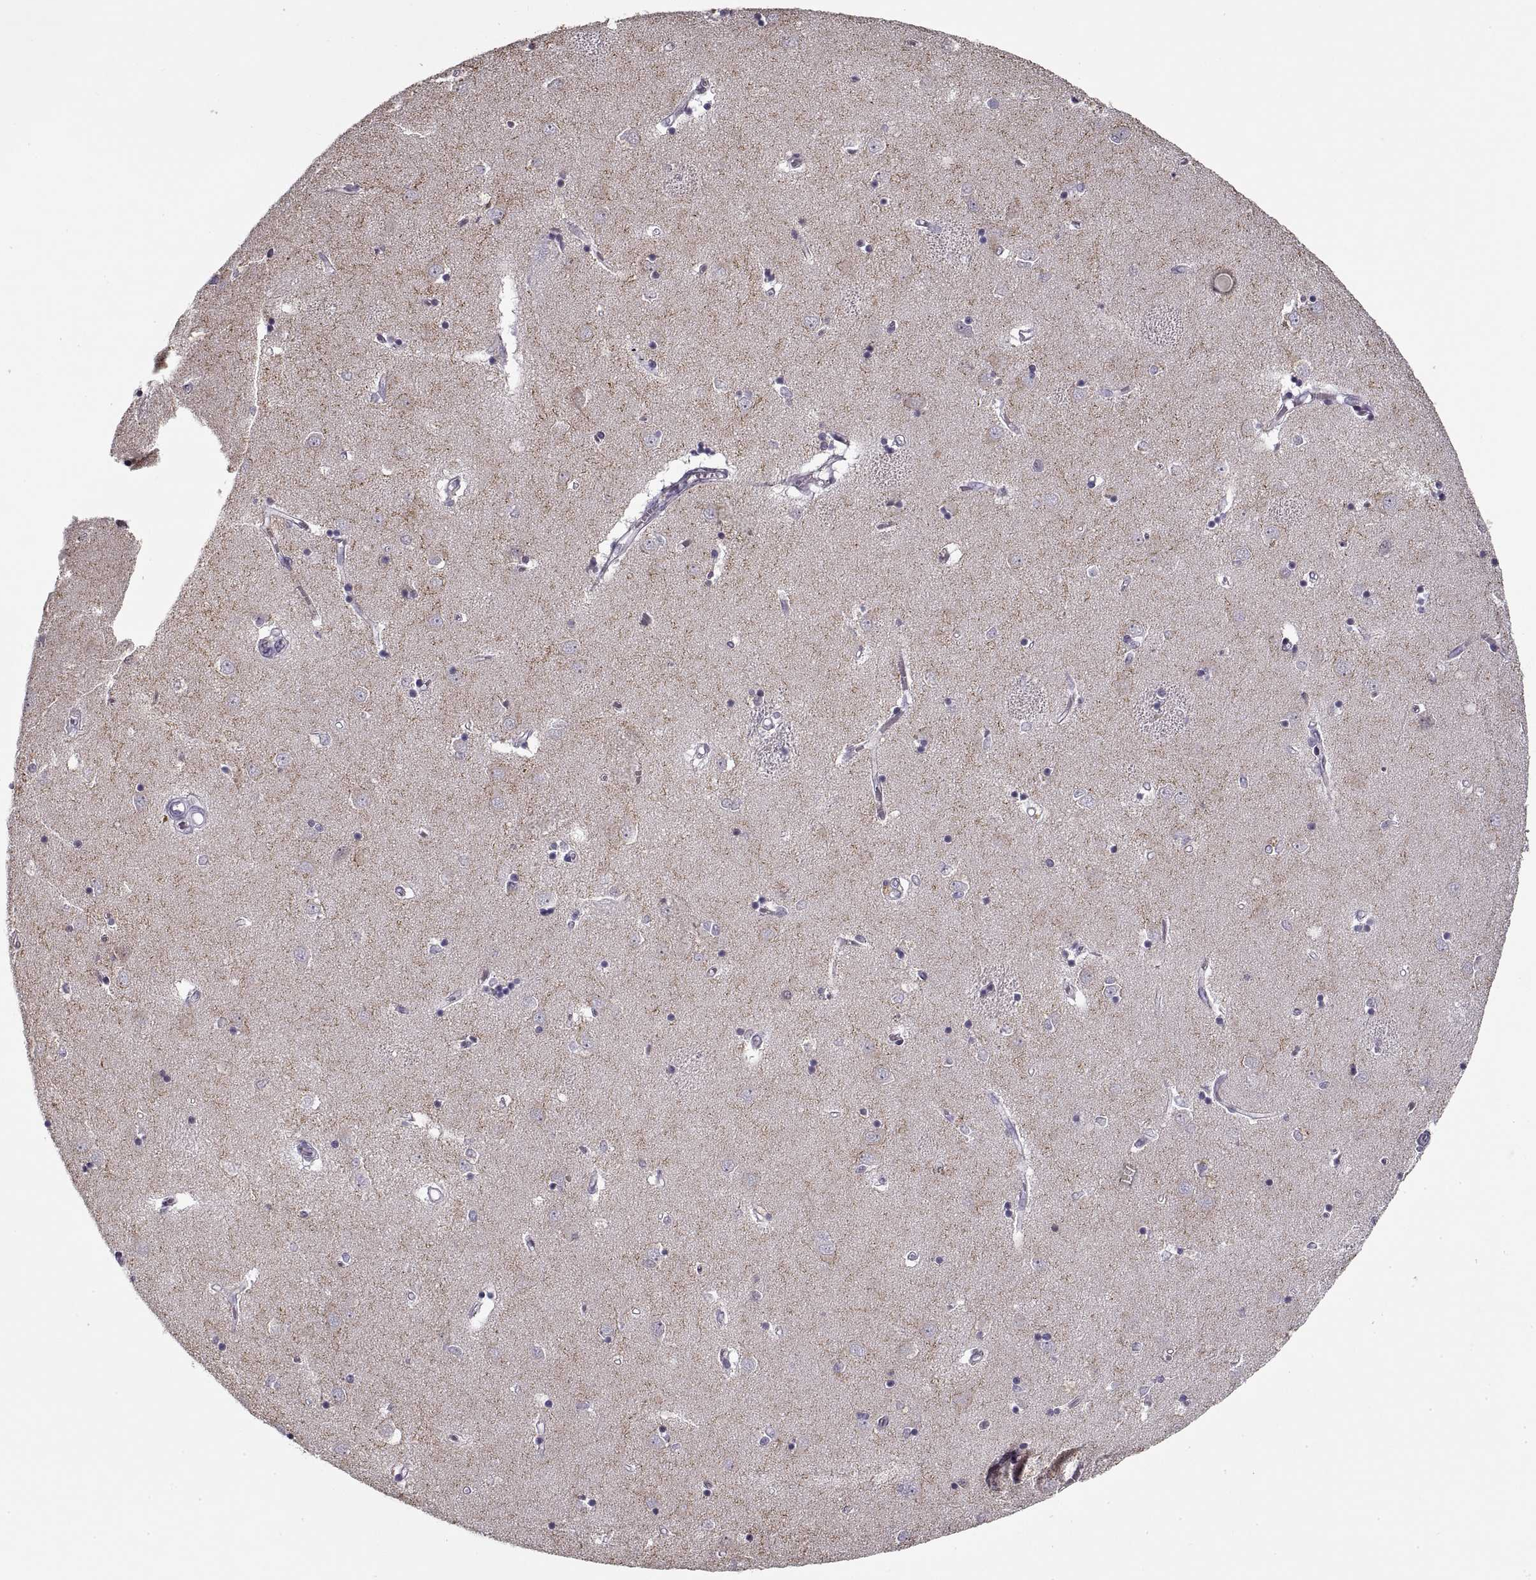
{"staining": {"intensity": "negative", "quantity": "none", "location": "none"}, "tissue": "caudate", "cell_type": "Glial cells", "image_type": "normal", "snomed": [{"axis": "morphology", "description": "Normal tissue, NOS"}, {"axis": "topography", "description": "Lateral ventricle wall"}], "caption": "A high-resolution micrograph shows immunohistochemistry (IHC) staining of unremarkable caudate, which shows no significant staining in glial cells. Brightfield microscopy of immunohistochemistry stained with DAB (brown) and hematoxylin (blue), captured at high magnification.", "gene": "GAD2", "patient": {"sex": "male", "age": 54}}